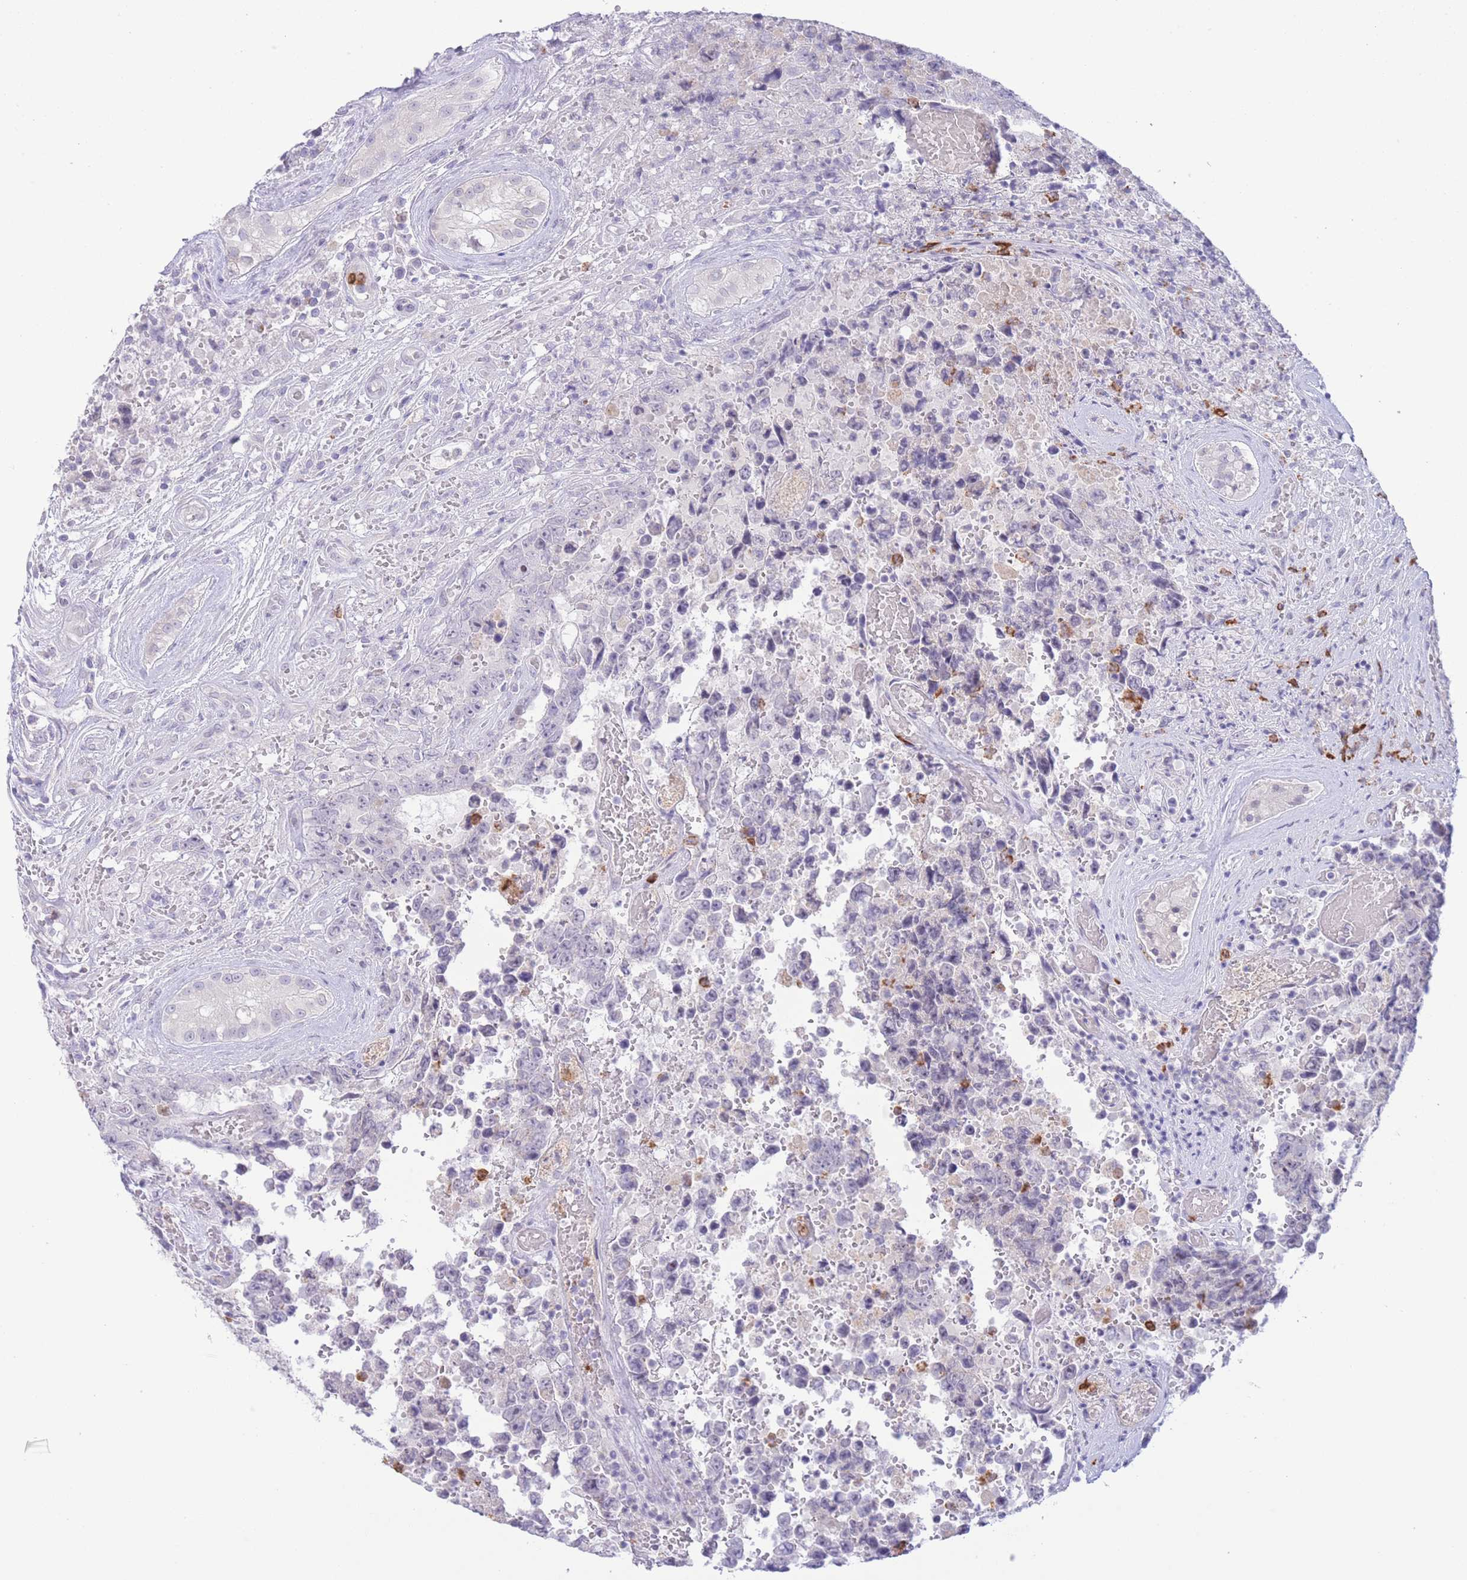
{"staining": {"intensity": "weak", "quantity": "<25%", "location": "cytoplasmic/membranous"}, "tissue": "testis cancer", "cell_type": "Tumor cells", "image_type": "cancer", "snomed": [{"axis": "morphology", "description": "Normal tissue, NOS"}, {"axis": "morphology", "description": "Carcinoma, Embryonal, NOS"}, {"axis": "topography", "description": "Testis"}, {"axis": "topography", "description": "Epididymis"}], "caption": "DAB immunohistochemical staining of embryonal carcinoma (testis) demonstrates no significant expression in tumor cells. (Stains: DAB (3,3'-diaminobenzidine) immunohistochemistry (IHC) with hematoxylin counter stain, Microscopy: brightfield microscopy at high magnification).", "gene": "LCLAT1", "patient": {"sex": "male", "age": 25}}